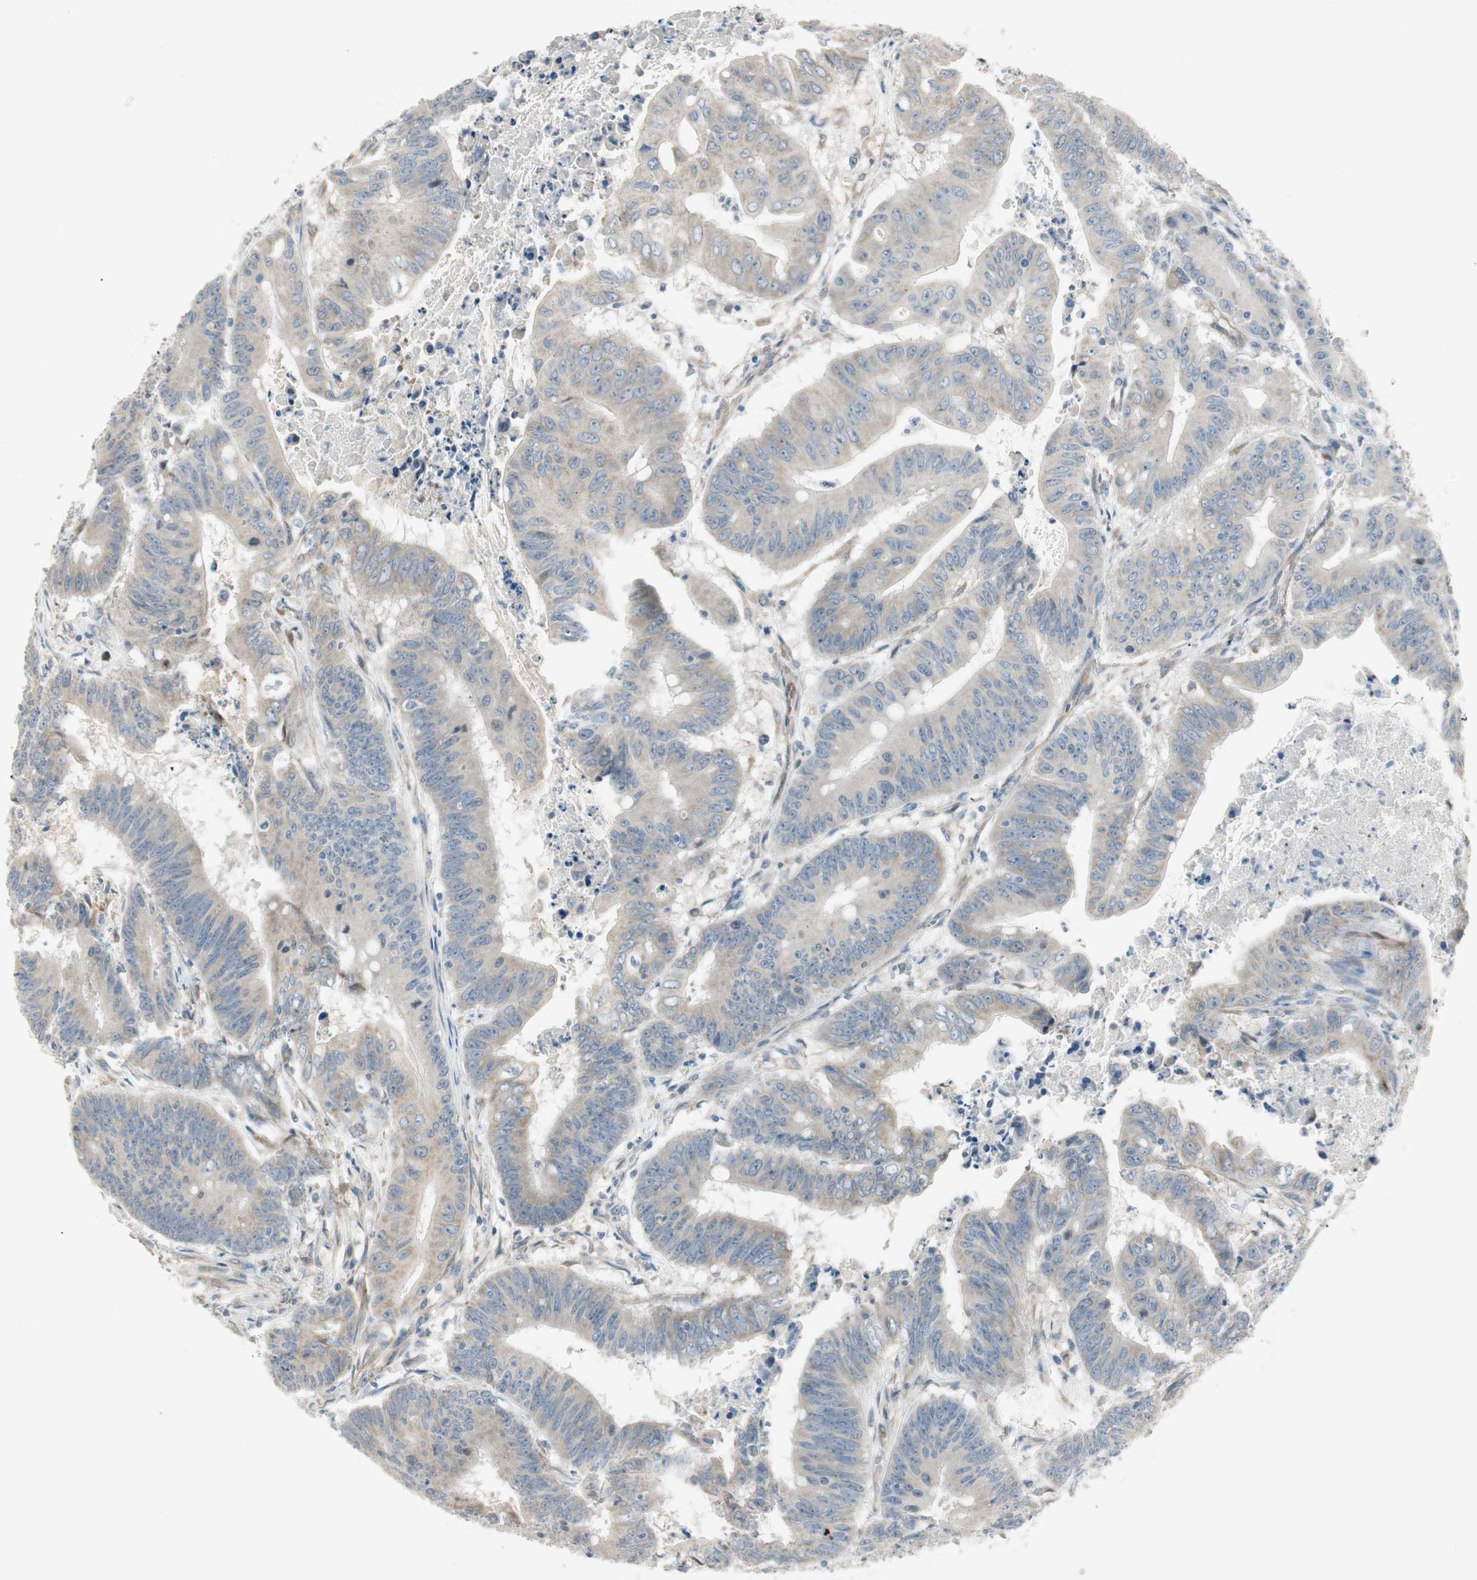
{"staining": {"intensity": "weak", "quantity": "<25%", "location": "cytoplasmic/membranous"}, "tissue": "colorectal cancer", "cell_type": "Tumor cells", "image_type": "cancer", "snomed": [{"axis": "morphology", "description": "Adenocarcinoma, NOS"}, {"axis": "topography", "description": "Colon"}], "caption": "Adenocarcinoma (colorectal) was stained to show a protein in brown. There is no significant staining in tumor cells. (Brightfield microscopy of DAB immunohistochemistry at high magnification).", "gene": "STON1-GTF2A1L", "patient": {"sex": "male", "age": 45}}